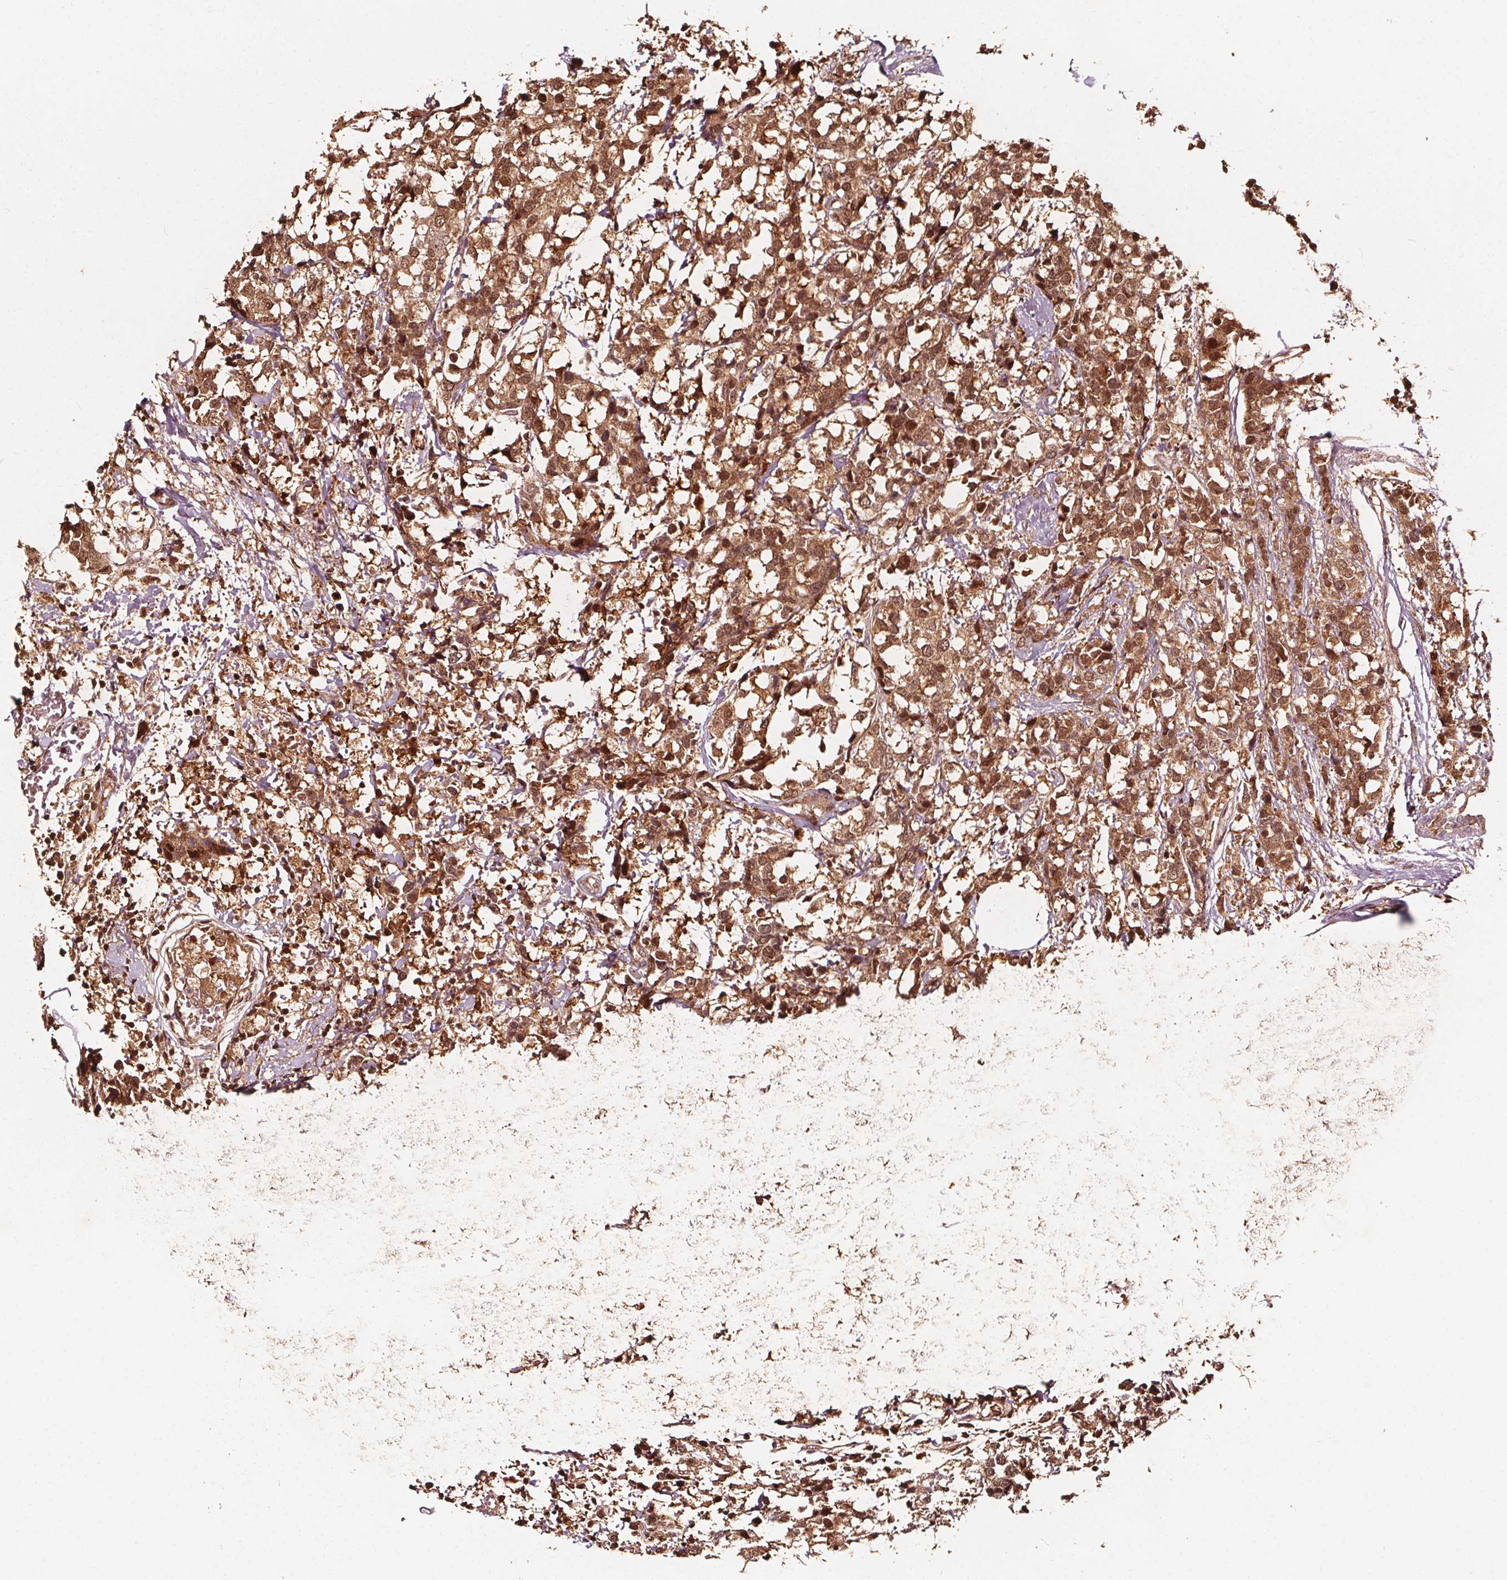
{"staining": {"intensity": "moderate", "quantity": ">75%", "location": "cytoplasmic/membranous"}, "tissue": "breast cancer", "cell_type": "Tumor cells", "image_type": "cancer", "snomed": [{"axis": "morphology", "description": "Lobular carcinoma"}, {"axis": "topography", "description": "Breast"}], "caption": "High-magnification brightfield microscopy of breast lobular carcinoma stained with DAB (3,3'-diaminobenzidine) (brown) and counterstained with hematoxylin (blue). tumor cells exhibit moderate cytoplasmic/membranous expression is seen in about>75% of cells.", "gene": "AIP", "patient": {"sex": "female", "age": 59}}